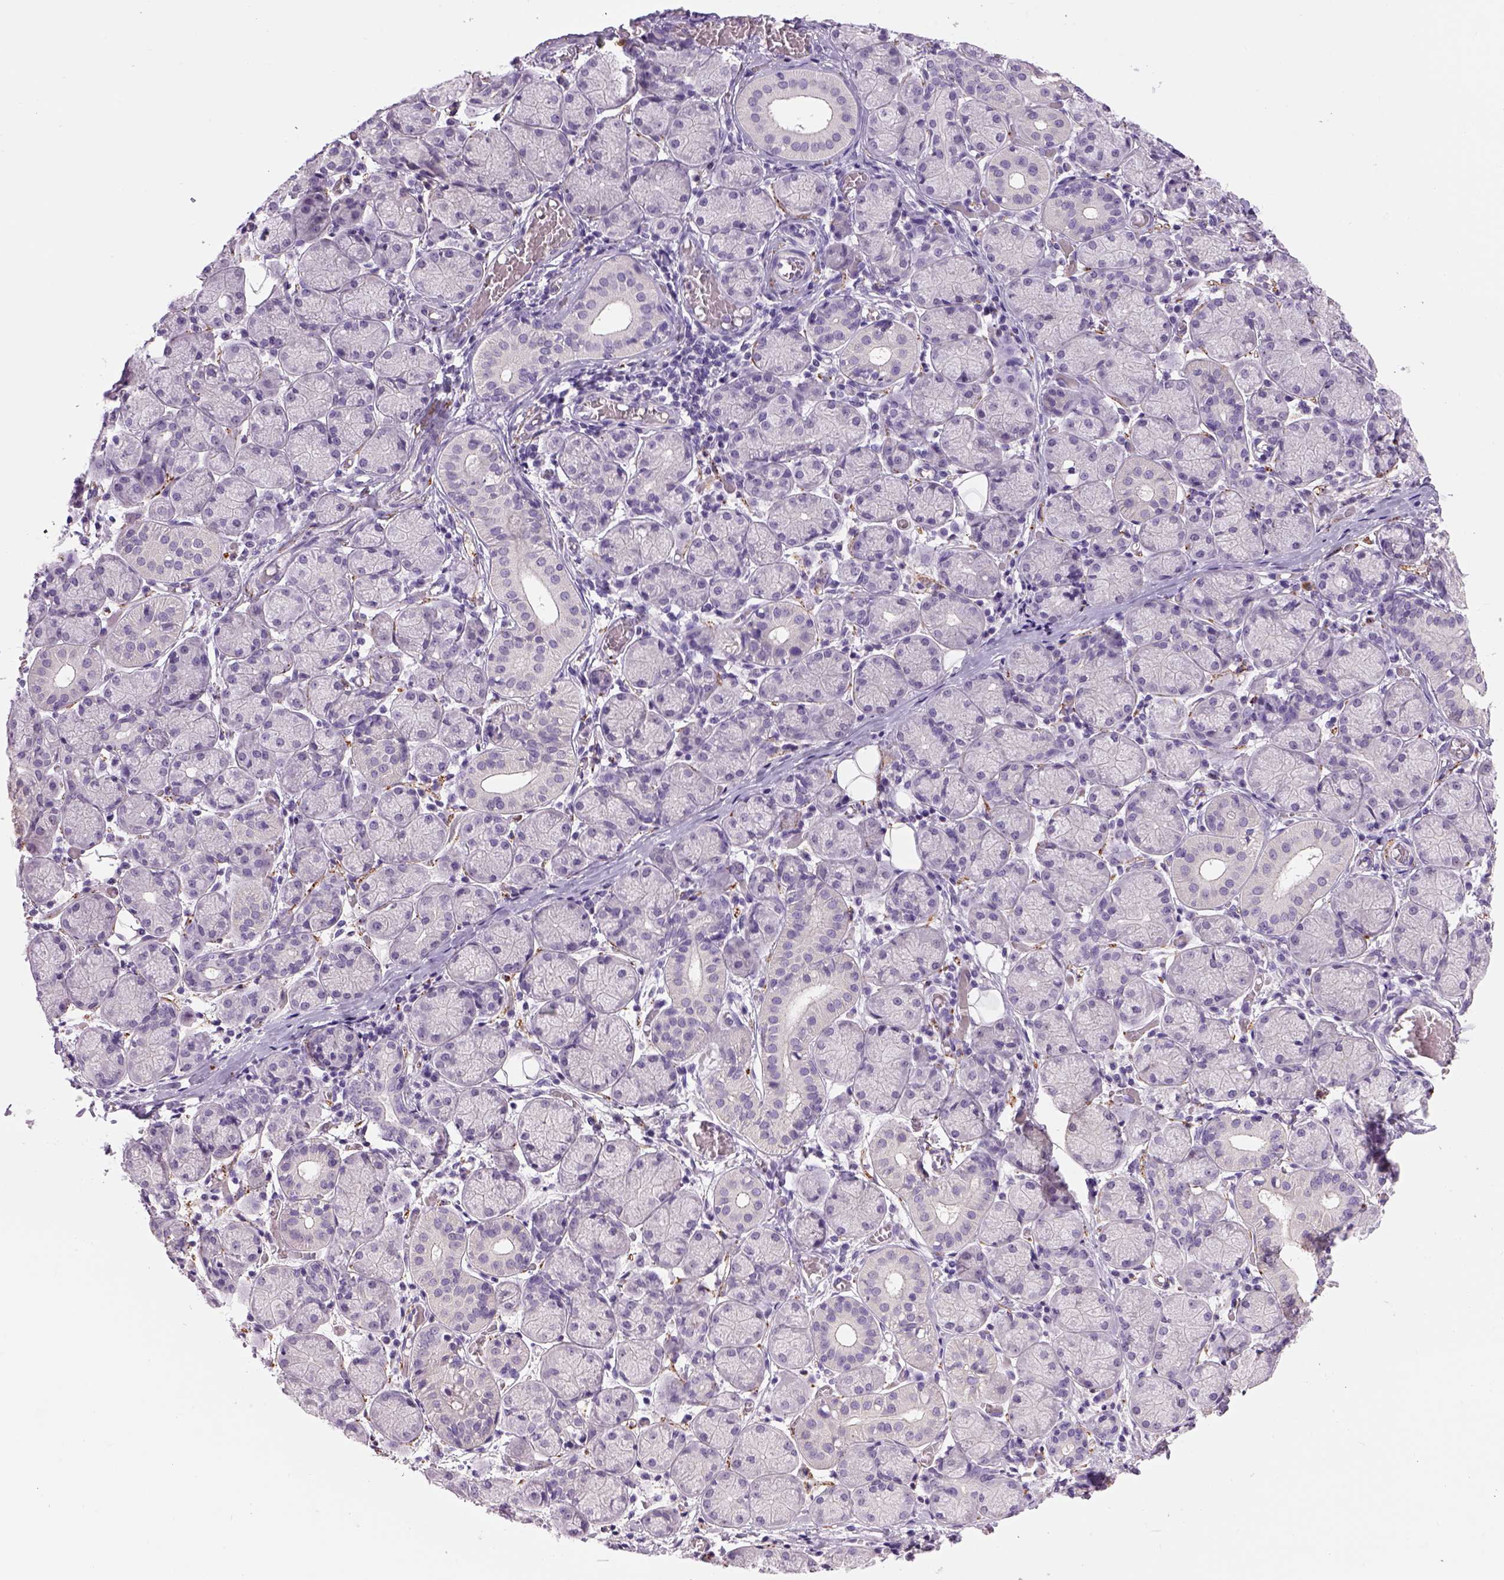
{"staining": {"intensity": "negative", "quantity": "none", "location": "none"}, "tissue": "salivary gland", "cell_type": "Glandular cells", "image_type": "normal", "snomed": [{"axis": "morphology", "description": "Normal tissue, NOS"}, {"axis": "topography", "description": "Salivary gland"}, {"axis": "topography", "description": "Peripheral nerve tissue"}], "caption": "Protein analysis of normal salivary gland demonstrates no significant positivity in glandular cells.", "gene": "DBH", "patient": {"sex": "female", "age": 24}}